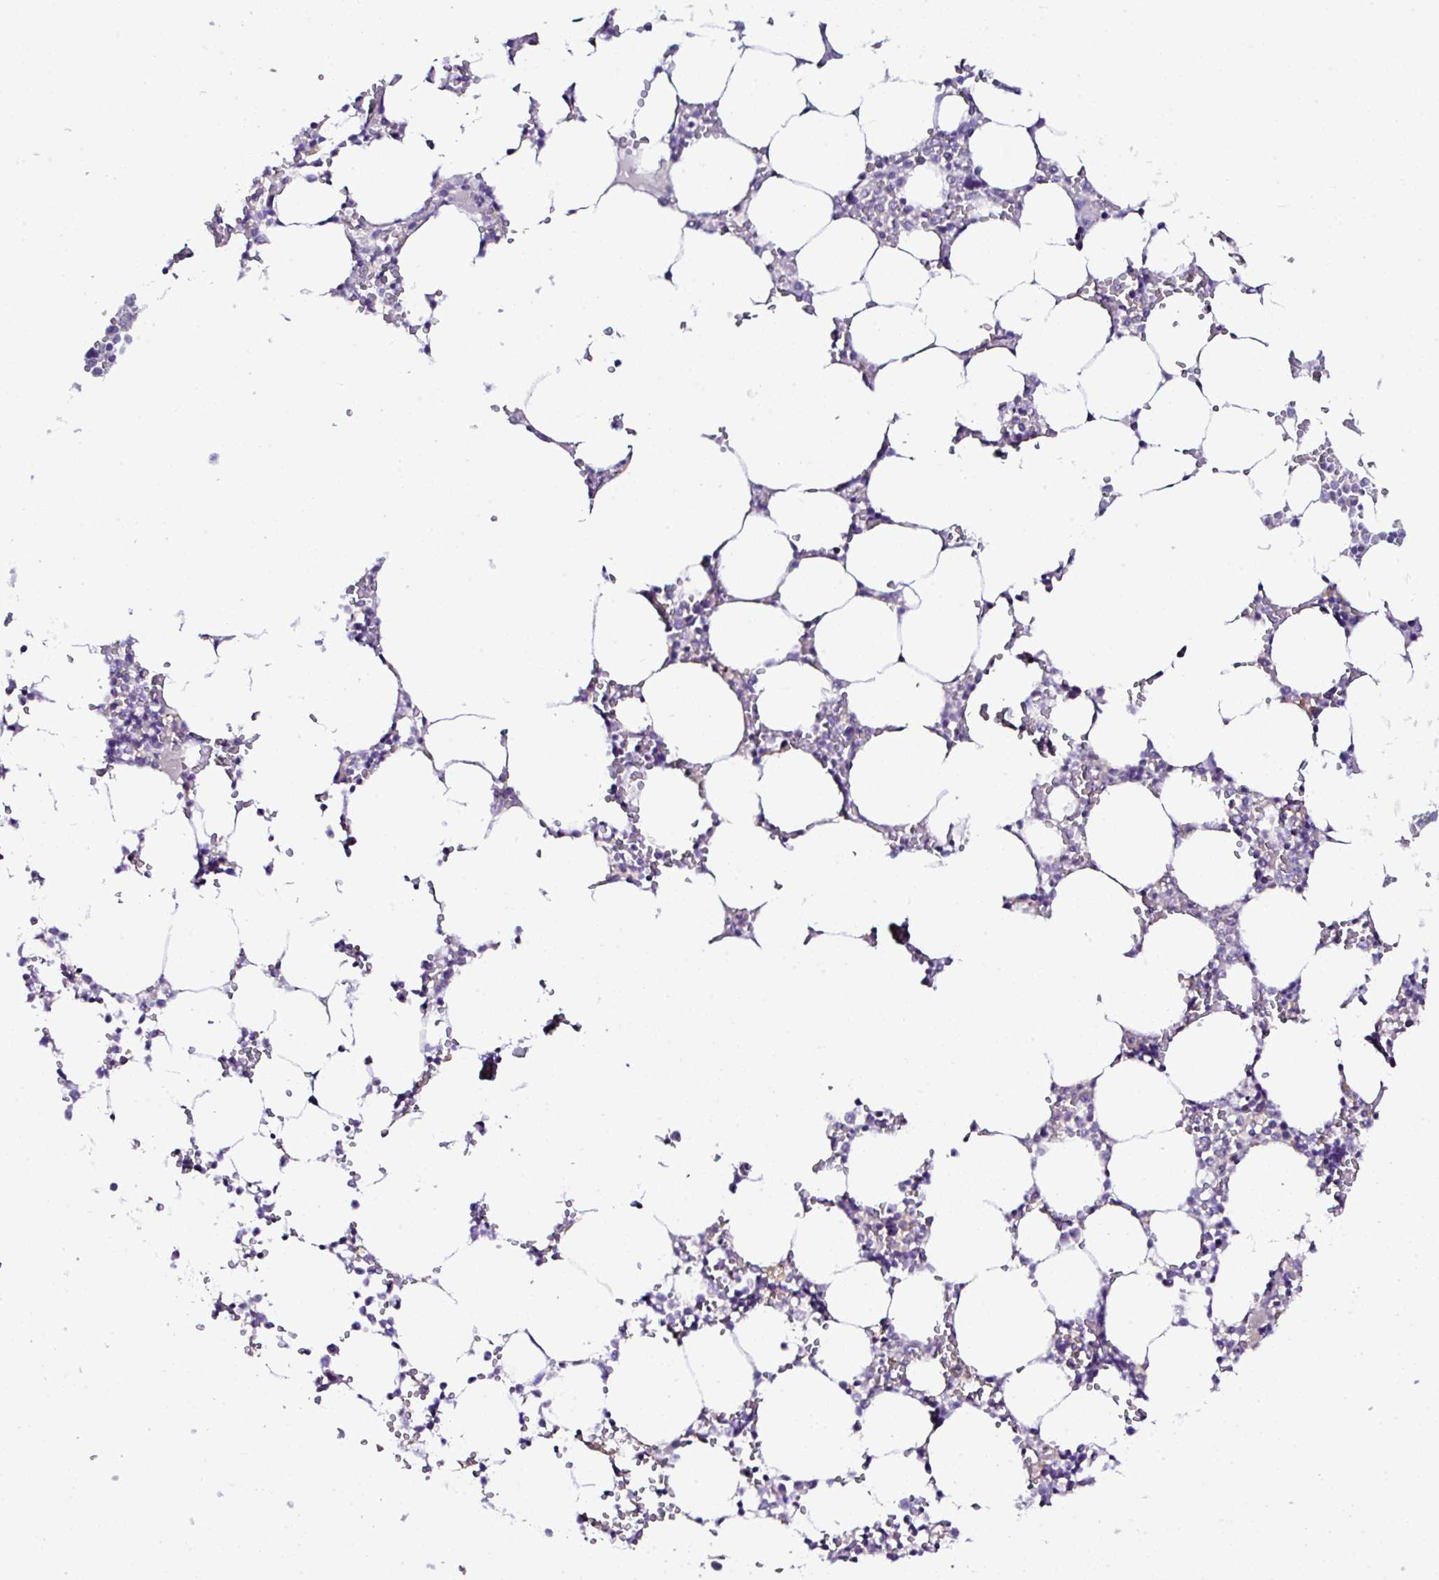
{"staining": {"intensity": "negative", "quantity": "none", "location": "none"}, "tissue": "bone marrow", "cell_type": "Hematopoietic cells", "image_type": "normal", "snomed": [{"axis": "morphology", "description": "Normal tissue, NOS"}, {"axis": "topography", "description": "Bone marrow"}], "caption": "Hematopoietic cells show no significant expression in unremarkable bone marrow. (Stains: DAB immunohistochemistry (IHC) with hematoxylin counter stain, Microscopy: brightfield microscopy at high magnification).", "gene": "OR4P4", "patient": {"sex": "male", "age": 64}}